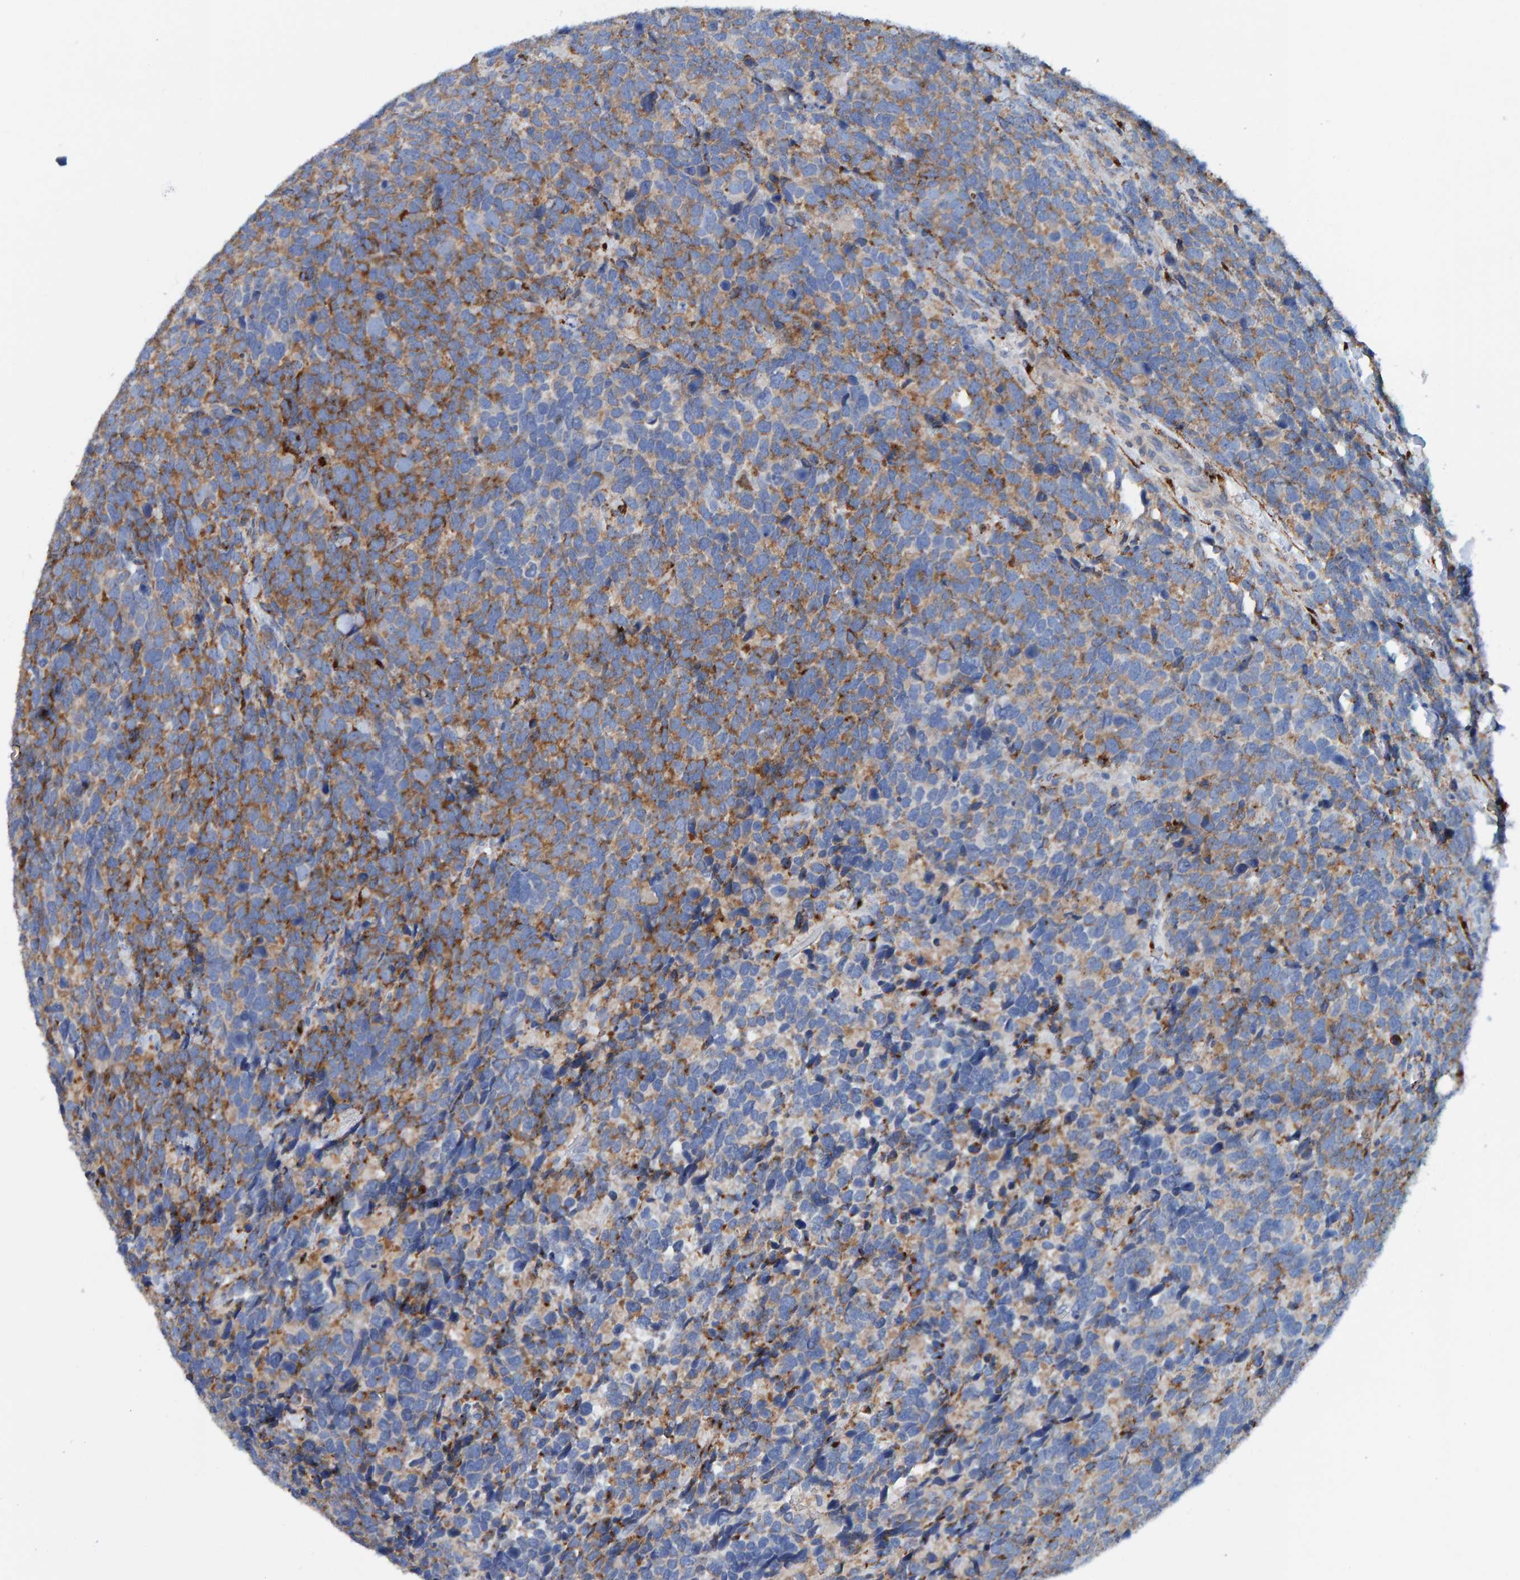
{"staining": {"intensity": "moderate", "quantity": "25%-75%", "location": "cytoplasmic/membranous"}, "tissue": "urothelial cancer", "cell_type": "Tumor cells", "image_type": "cancer", "snomed": [{"axis": "morphology", "description": "Urothelial carcinoma, High grade"}, {"axis": "topography", "description": "Urinary bladder"}], "caption": "This histopathology image shows immunohistochemistry (IHC) staining of urothelial cancer, with medium moderate cytoplasmic/membranous staining in about 25%-75% of tumor cells.", "gene": "LRP1", "patient": {"sex": "female", "age": 82}}